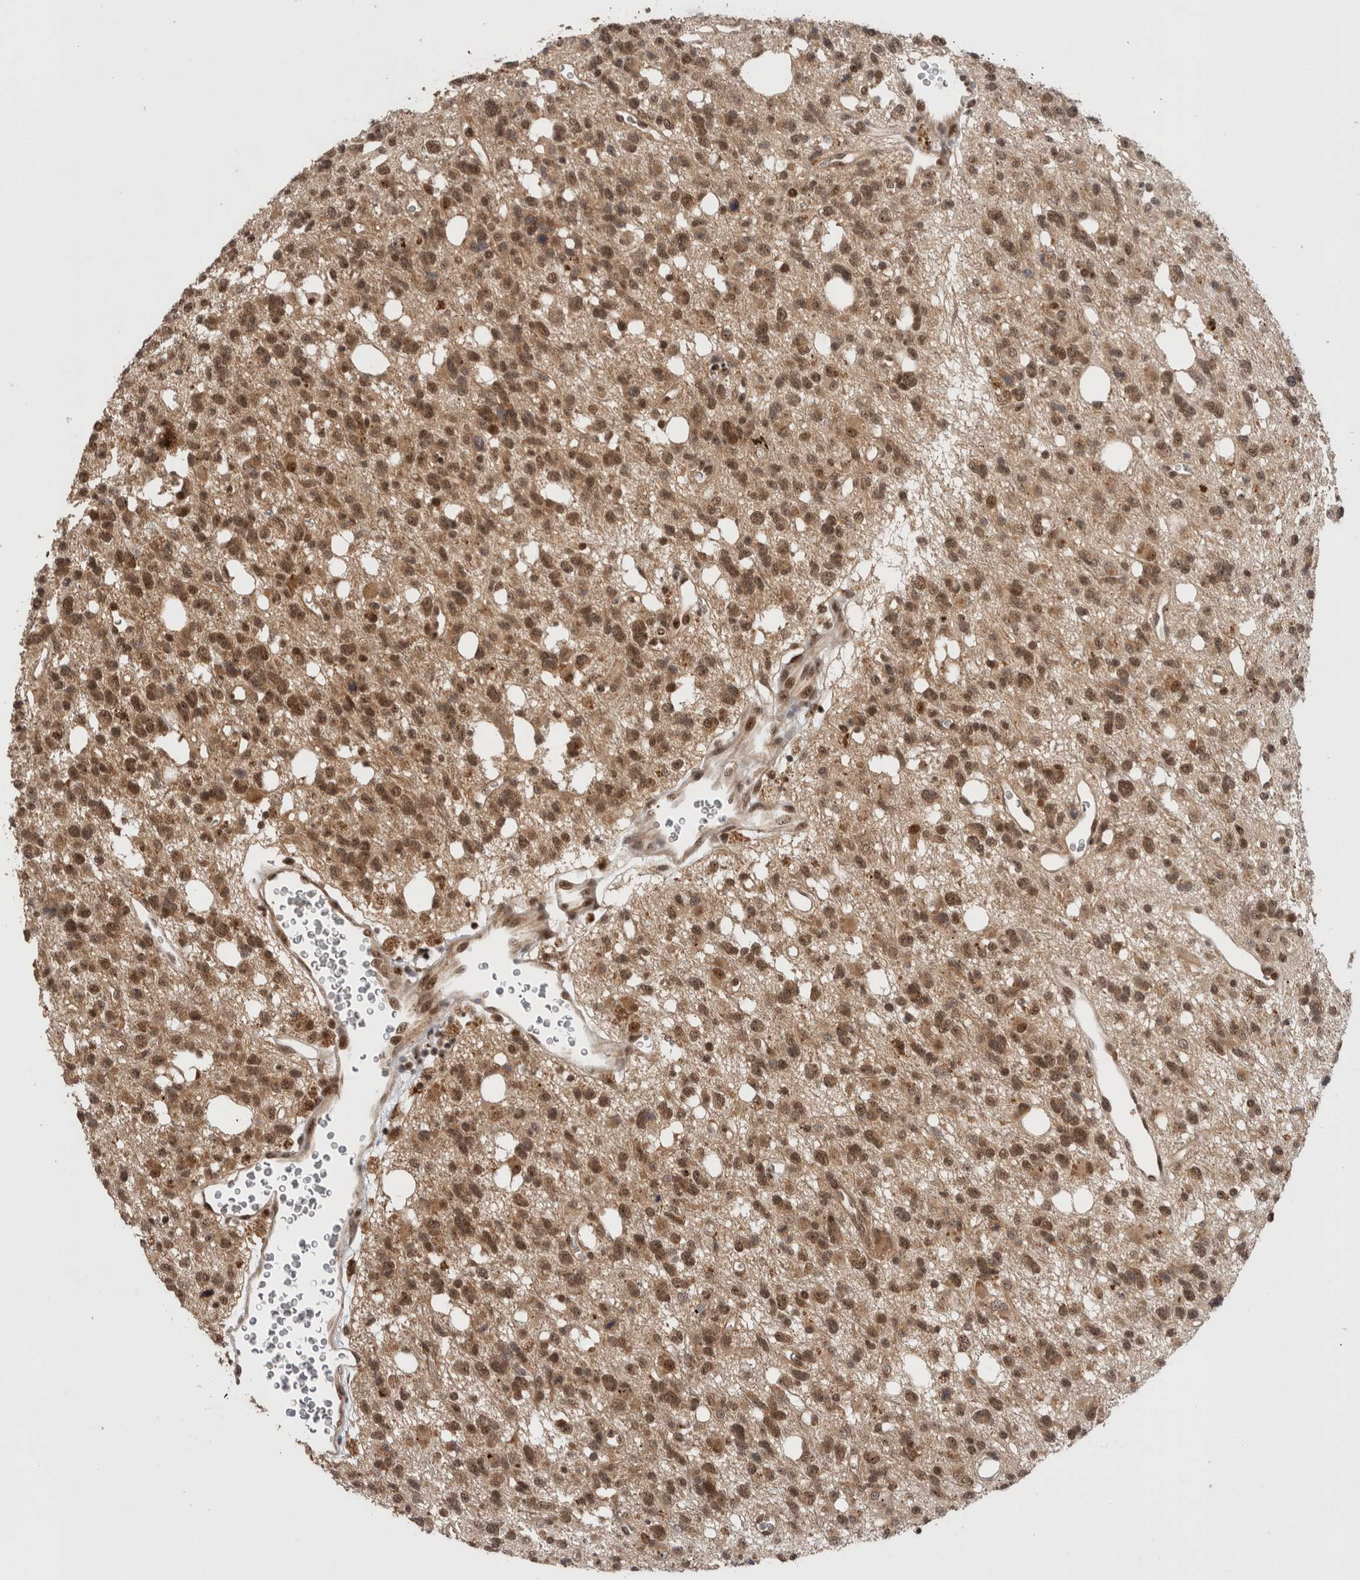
{"staining": {"intensity": "moderate", "quantity": ">75%", "location": "nuclear"}, "tissue": "glioma", "cell_type": "Tumor cells", "image_type": "cancer", "snomed": [{"axis": "morphology", "description": "Glioma, malignant, High grade"}, {"axis": "topography", "description": "Brain"}], "caption": "About >75% of tumor cells in human high-grade glioma (malignant) show moderate nuclear protein staining as visualized by brown immunohistochemical staining.", "gene": "MPHOSPH6", "patient": {"sex": "female", "age": 62}}